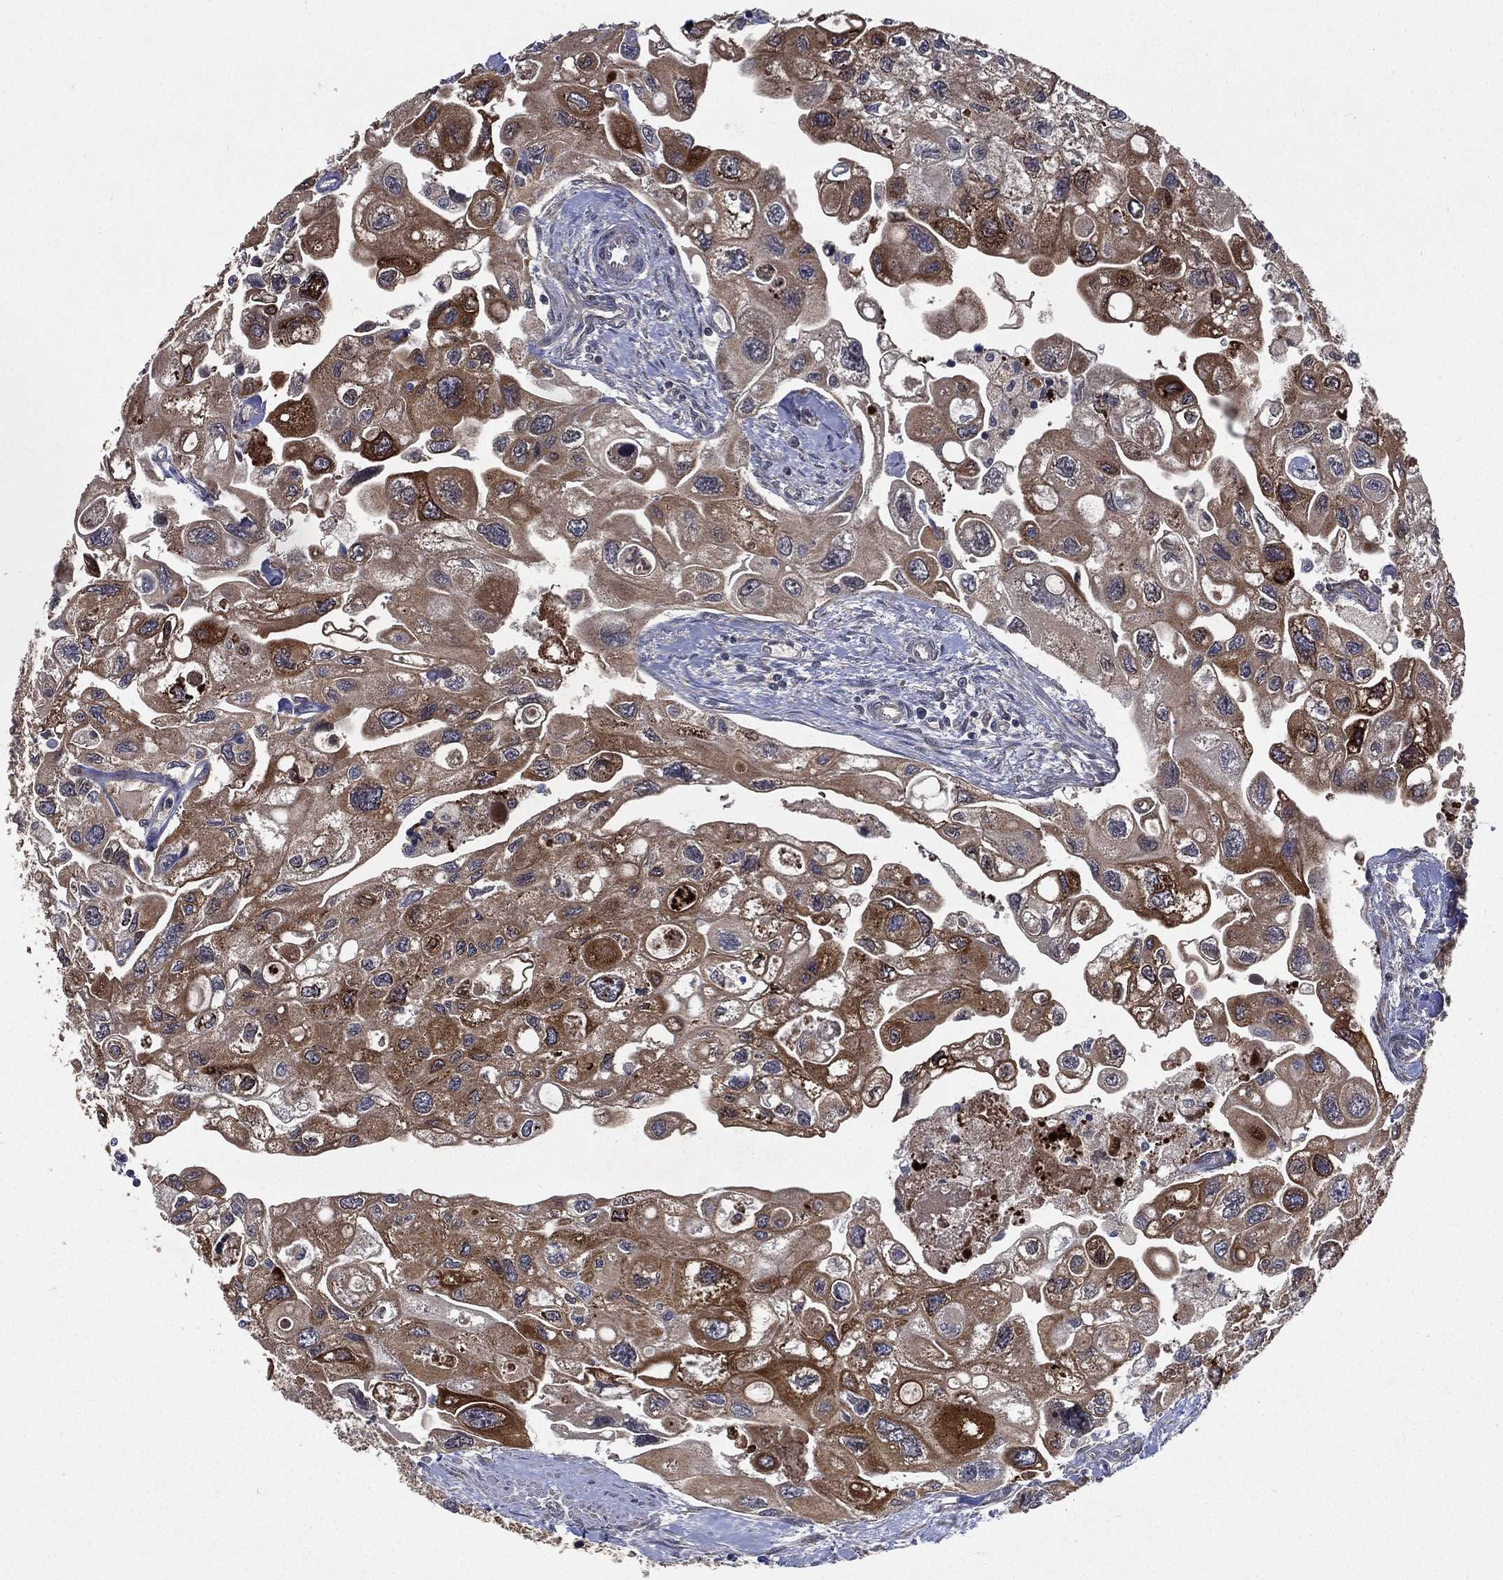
{"staining": {"intensity": "strong", "quantity": "25%-75%", "location": "cytoplasmic/membranous"}, "tissue": "urothelial cancer", "cell_type": "Tumor cells", "image_type": "cancer", "snomed": [{"axis": "morphology", "description": "Urothelial carcinoma, High grade"}, {"axis": "topography", "description": "Urinary bladder"}], "caption": "A histopathology image of human urothelial cancer stained for a protein displays strong cytoplasmic/membranous brown staining in tumor cells. (IHC, brightfield microscopy, high magnification).", "gene": "RAB11FIP4", "patient": {"sex": "male", "age": 59}}